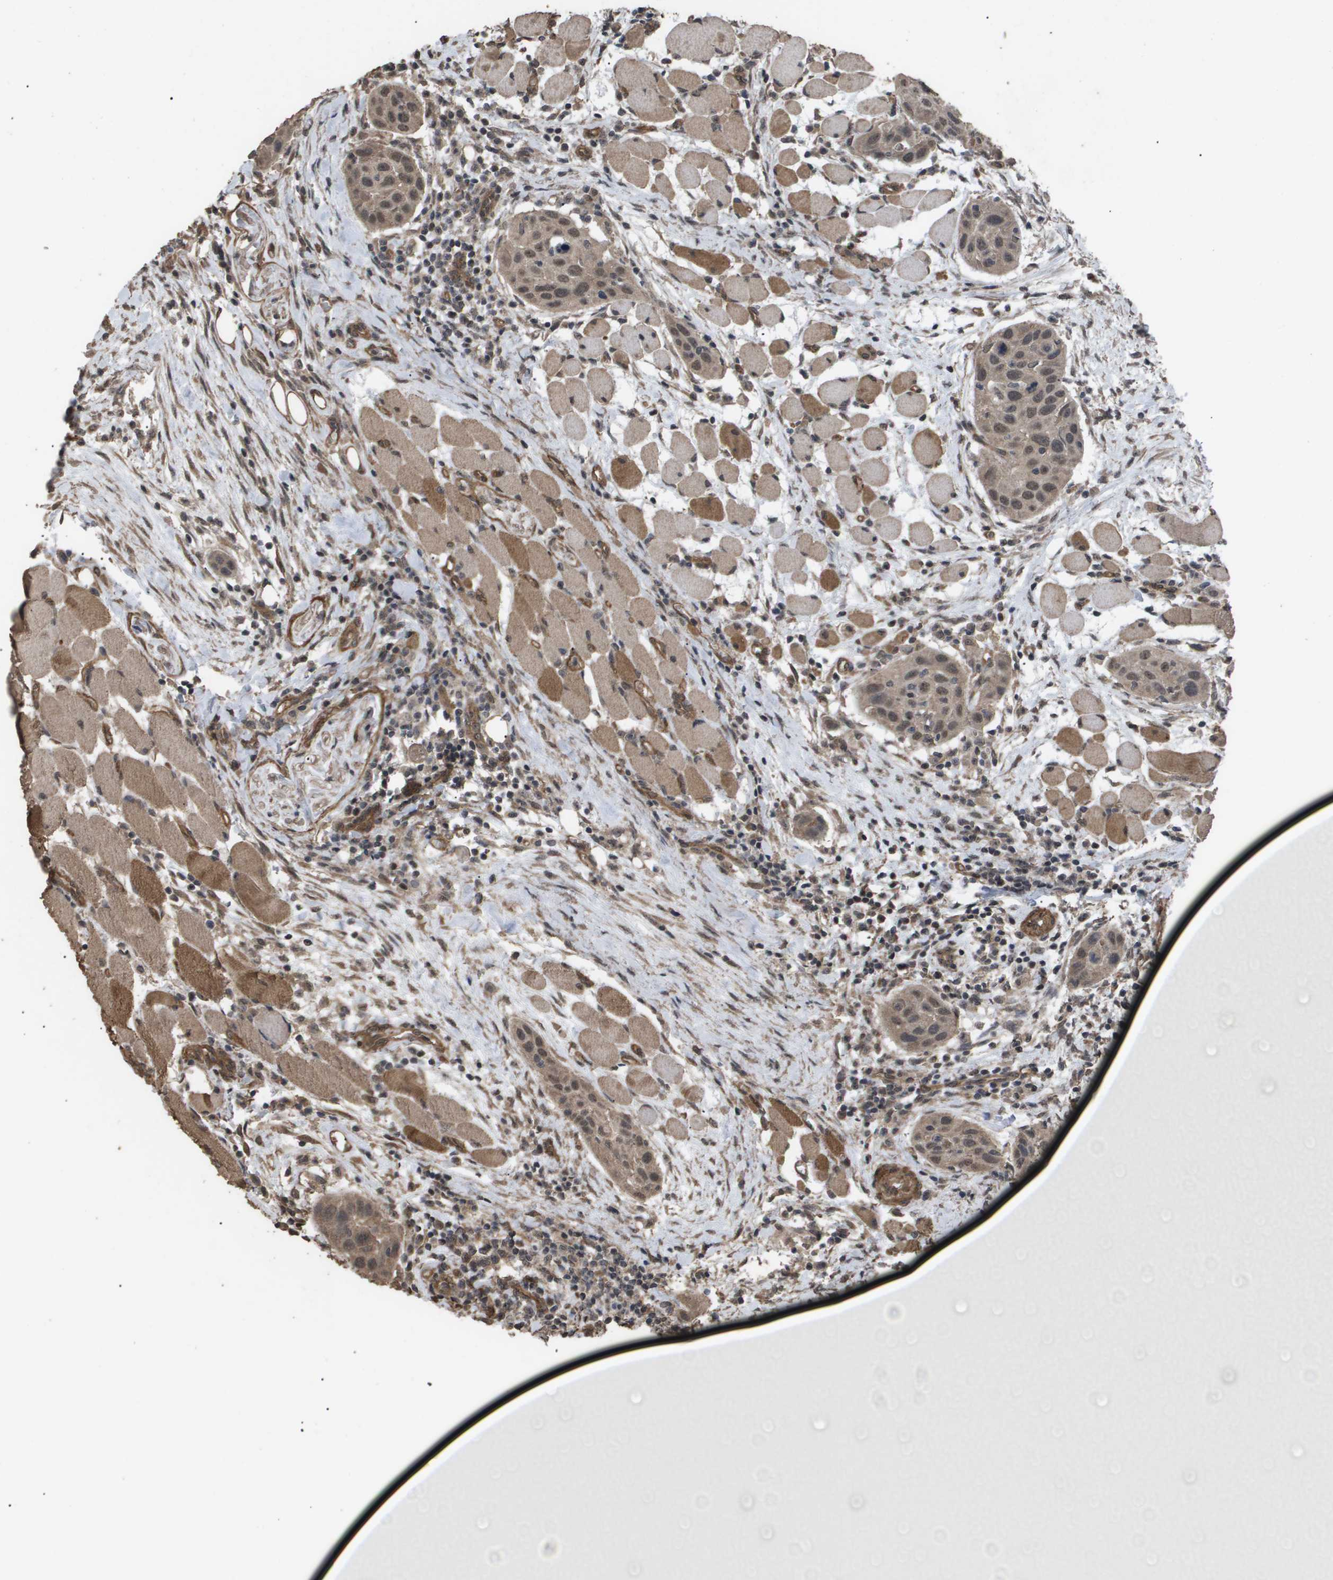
{"staining": {"intensity": "moderate", "quantity": ">75%", "location": "cytoplasmic/membranous,nuclear"}, "tissue": "head and neck cancer", "cell_type": "Tumor cells", "image_type": "cancer", "snomed": [{"axis": "morphology", "description": "Squamous cell carcinoma, NOS"}, {"axis": "topography", "description": "Oral tissue"}, {"axis": "topography", "description": "Head-Neck"}], "caption": "Tumor cells display medium levels of moderate cytoplasmic/membranous and nuclear expression in about >75% of cells in human head and neck cancer.", "gene": "CUL5", "patient": {"sex": "female", "age": 50}}